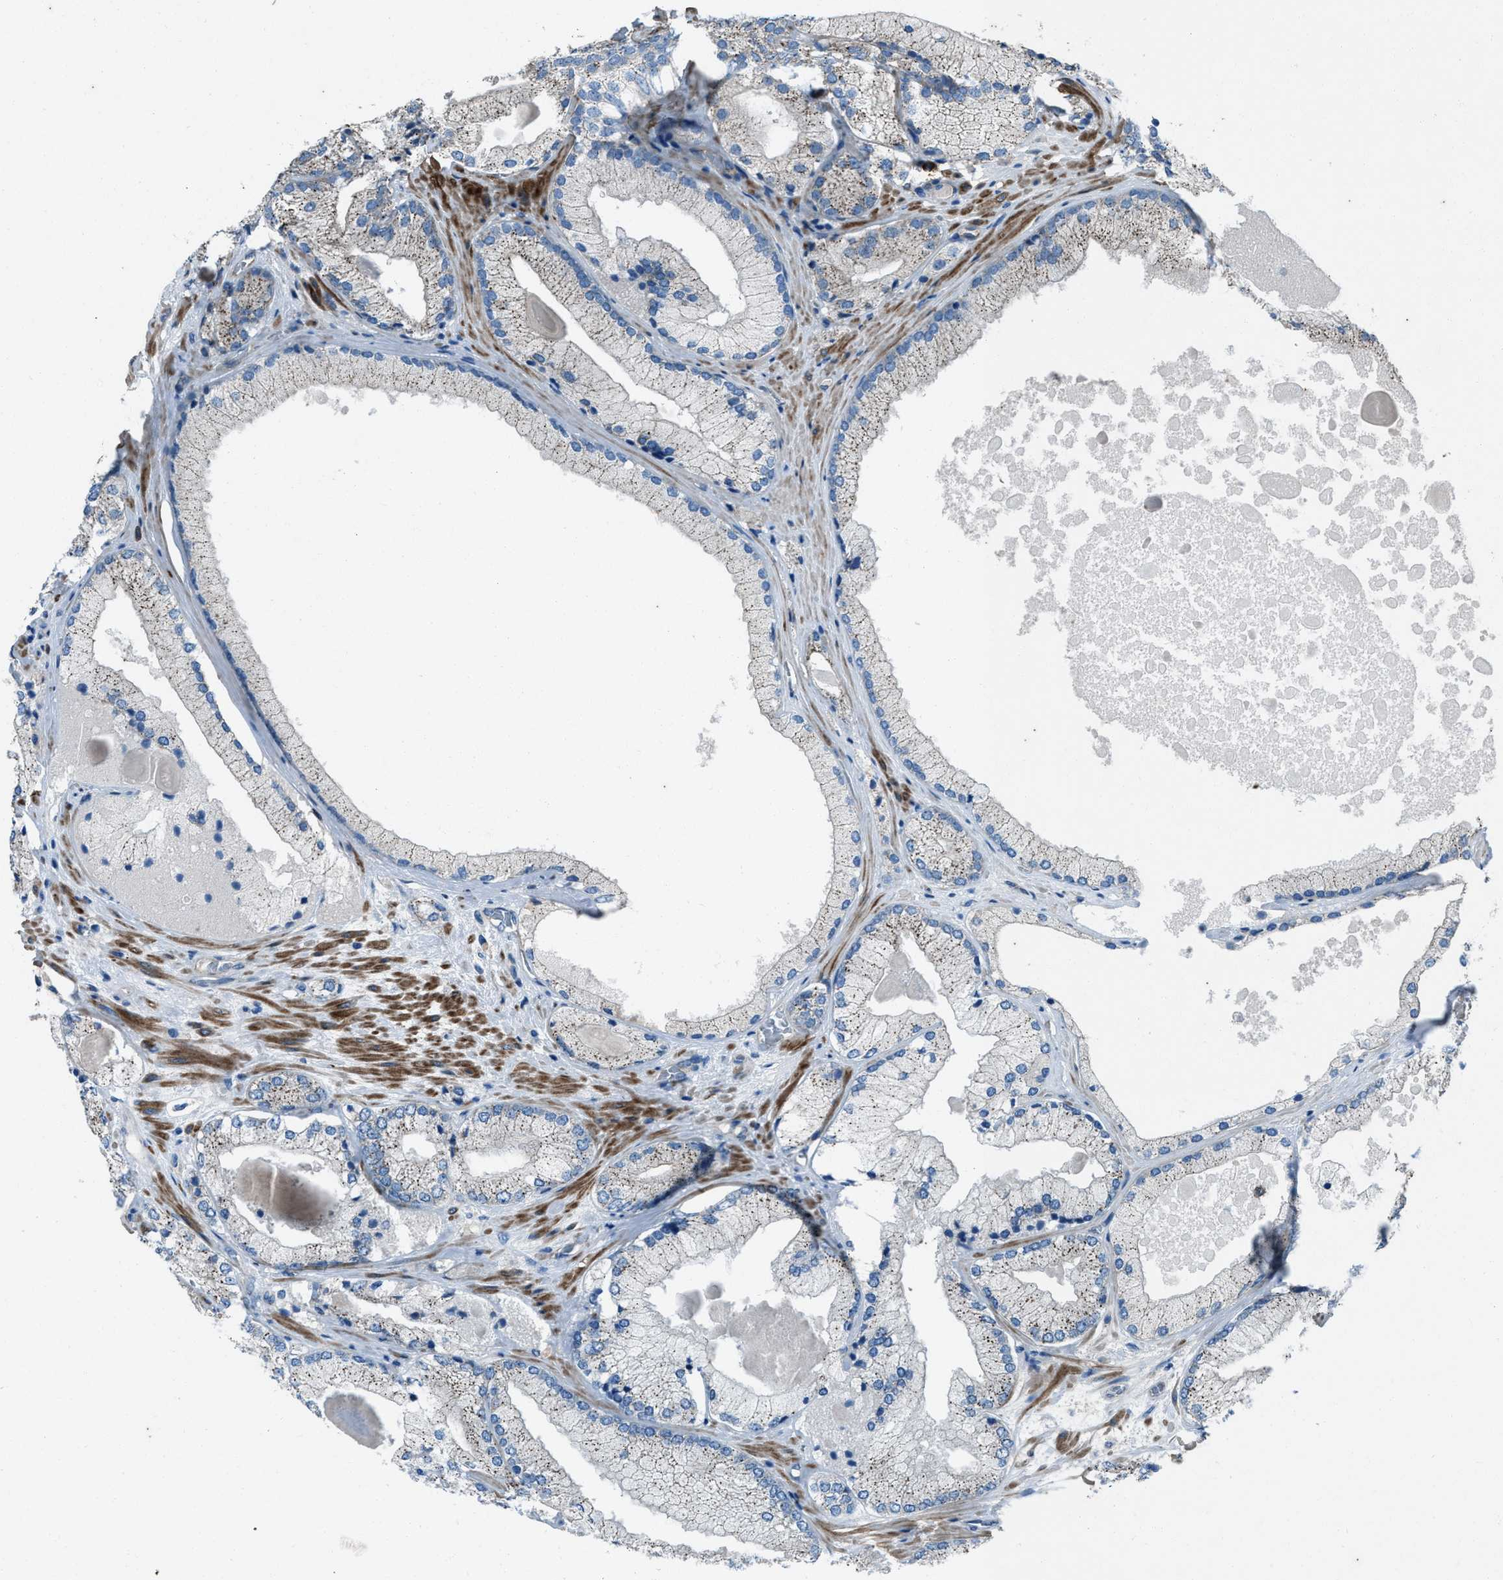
{"staining": {"intensity": "weak", "quantity": "25%-75%", "location": "cytoplasmic/membranous"}, "tissue": "prostate cancer", "cell_type": "Tumor cells", "image_type": "cancer", "snomed": [{"axis": "morphology", "description": "Adenocarcinoma, Low grade"}, {"axis": "topography", "description": "Prostate"}], "caption": "Weak cytoplasmic/membranous protein staining is appreciated in approximately 25%-75% of tumor cells in low-grade adenocarcinoma (prostate).", "gene": "SVIL", "patient": {"sex": "male", "age": 65}}